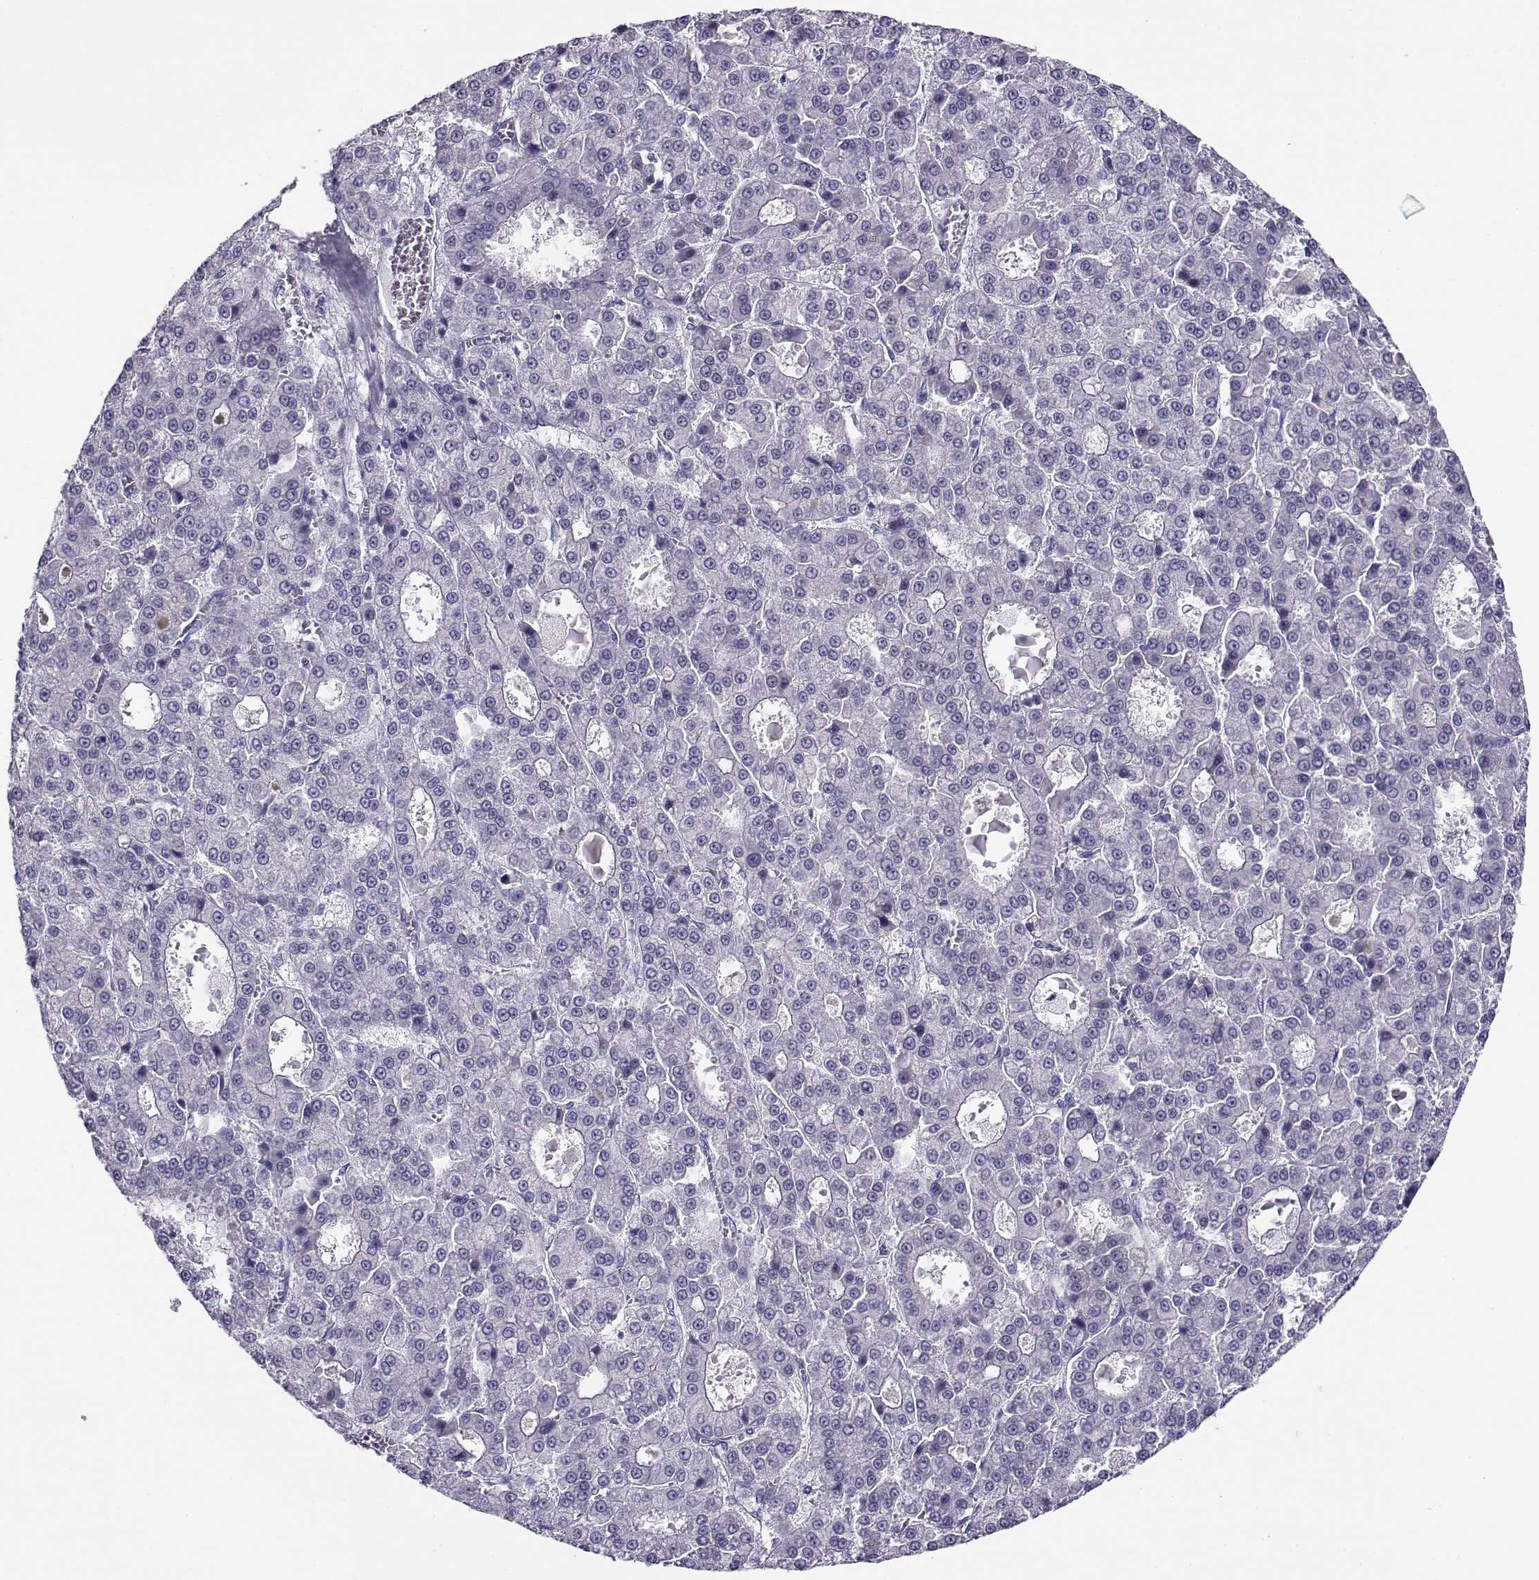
{"staining": {"intensity": "negative", "quantity": "none", "location": "none"}, "tissue": "liver cancer", "cell_type": "Tumor cells", "image_type": "cancer", "snomed": [{"axis": "morphology", "description": "Carcinoma, Hepatocellular, NOS"}, {"axis": "topography", "description": "Liver"}], "caption": "A high-resolution histopathology image shows IHC staining of hepatocellular carcinoma (liver), which demonstrates no significant staining in tumor cells.", "gene": "RHOXF2", "patient": {"sex": "male", "age": 70}}